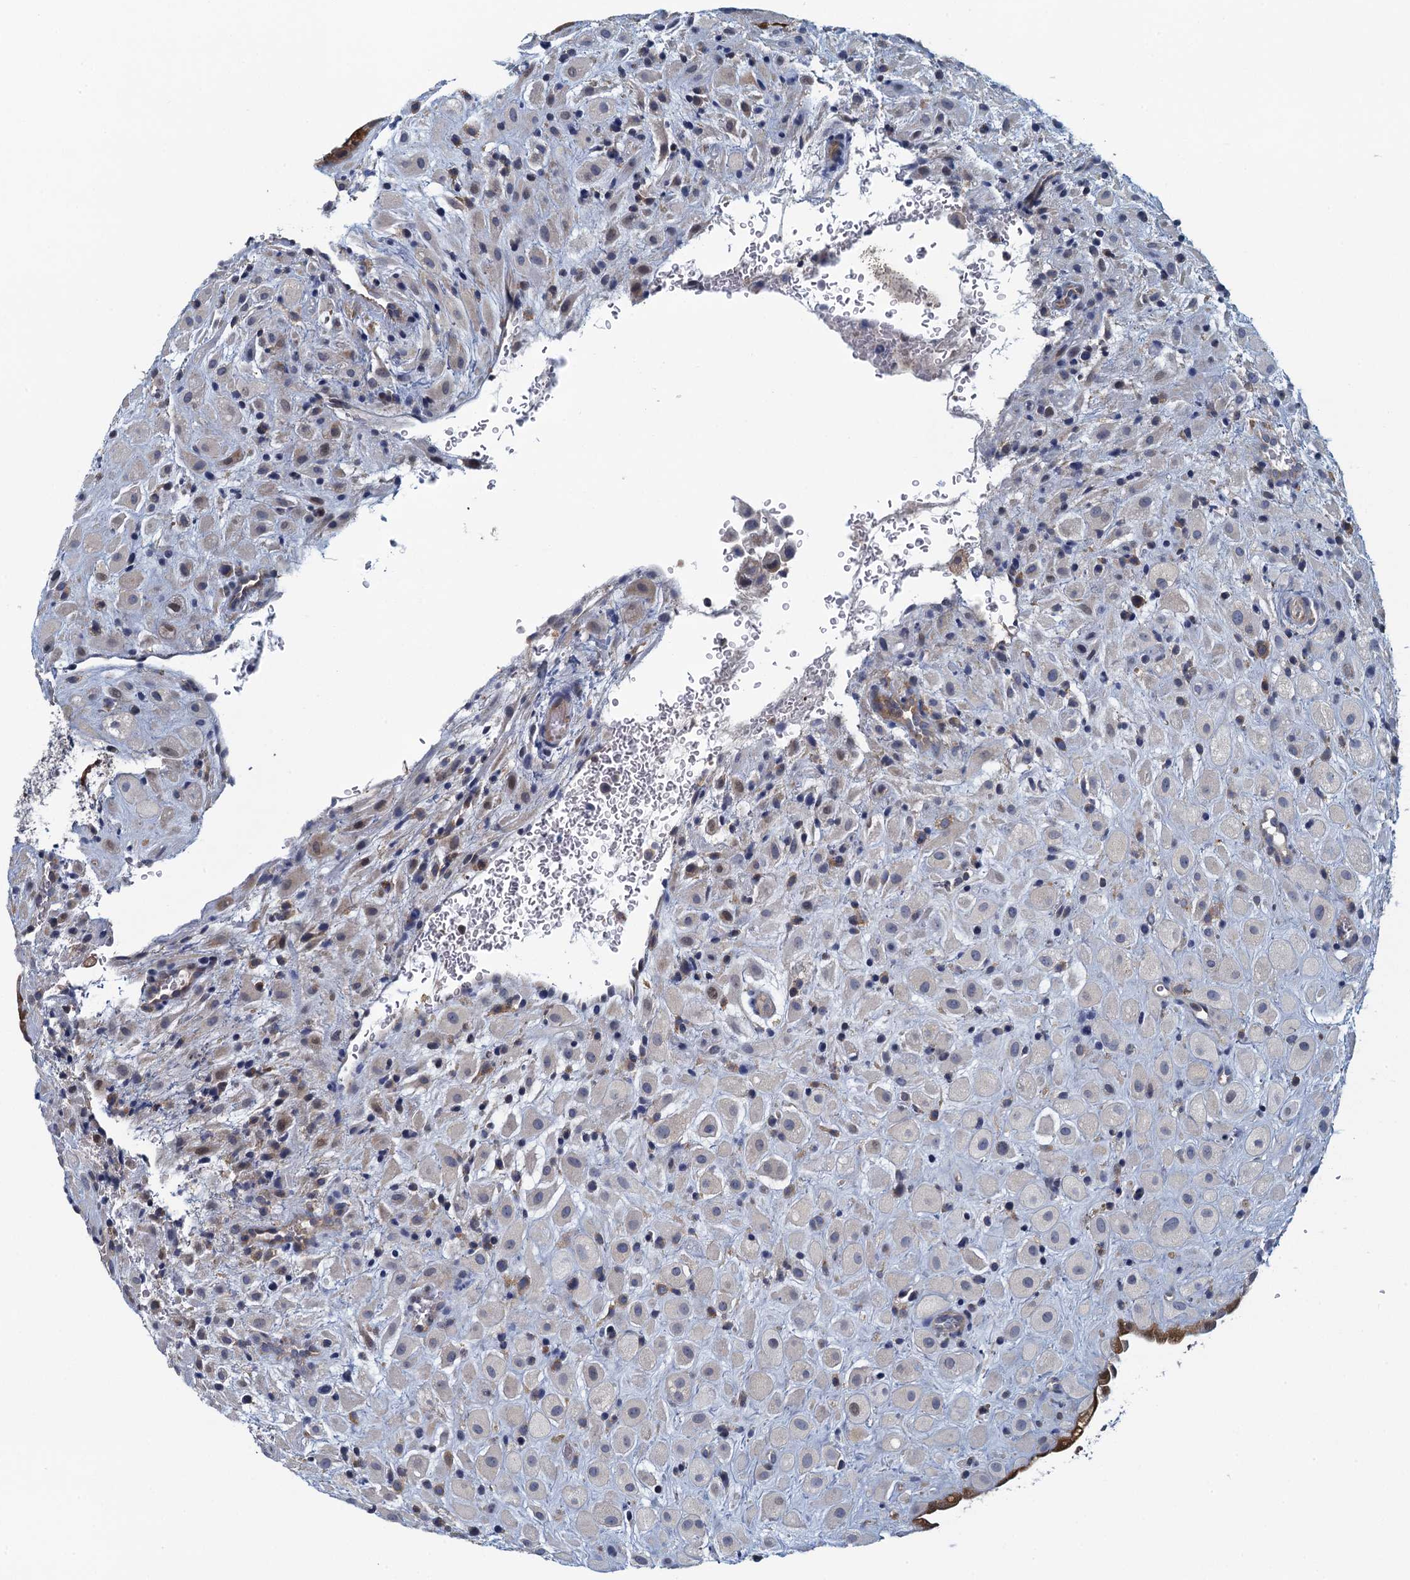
{"staining": {"intensity": "weak", "quantity": "<25%", "location": "cytoplasmic/membranous"}, "tissue": "placenta", "cell_type": "Decidual cells", "image_type": "normal", "snomed": [{"axis": "morphology", "description": "Normal tissue, NOS"}, {"axis": "topography", "description": "Placenta"}], "caption": "Placenta stained for a protein using immunohistochemistry (IHC) shows no positivity decidual cells.", "gene": "NCKAP1L", "patient": {"sex": "female", "age": 35}}